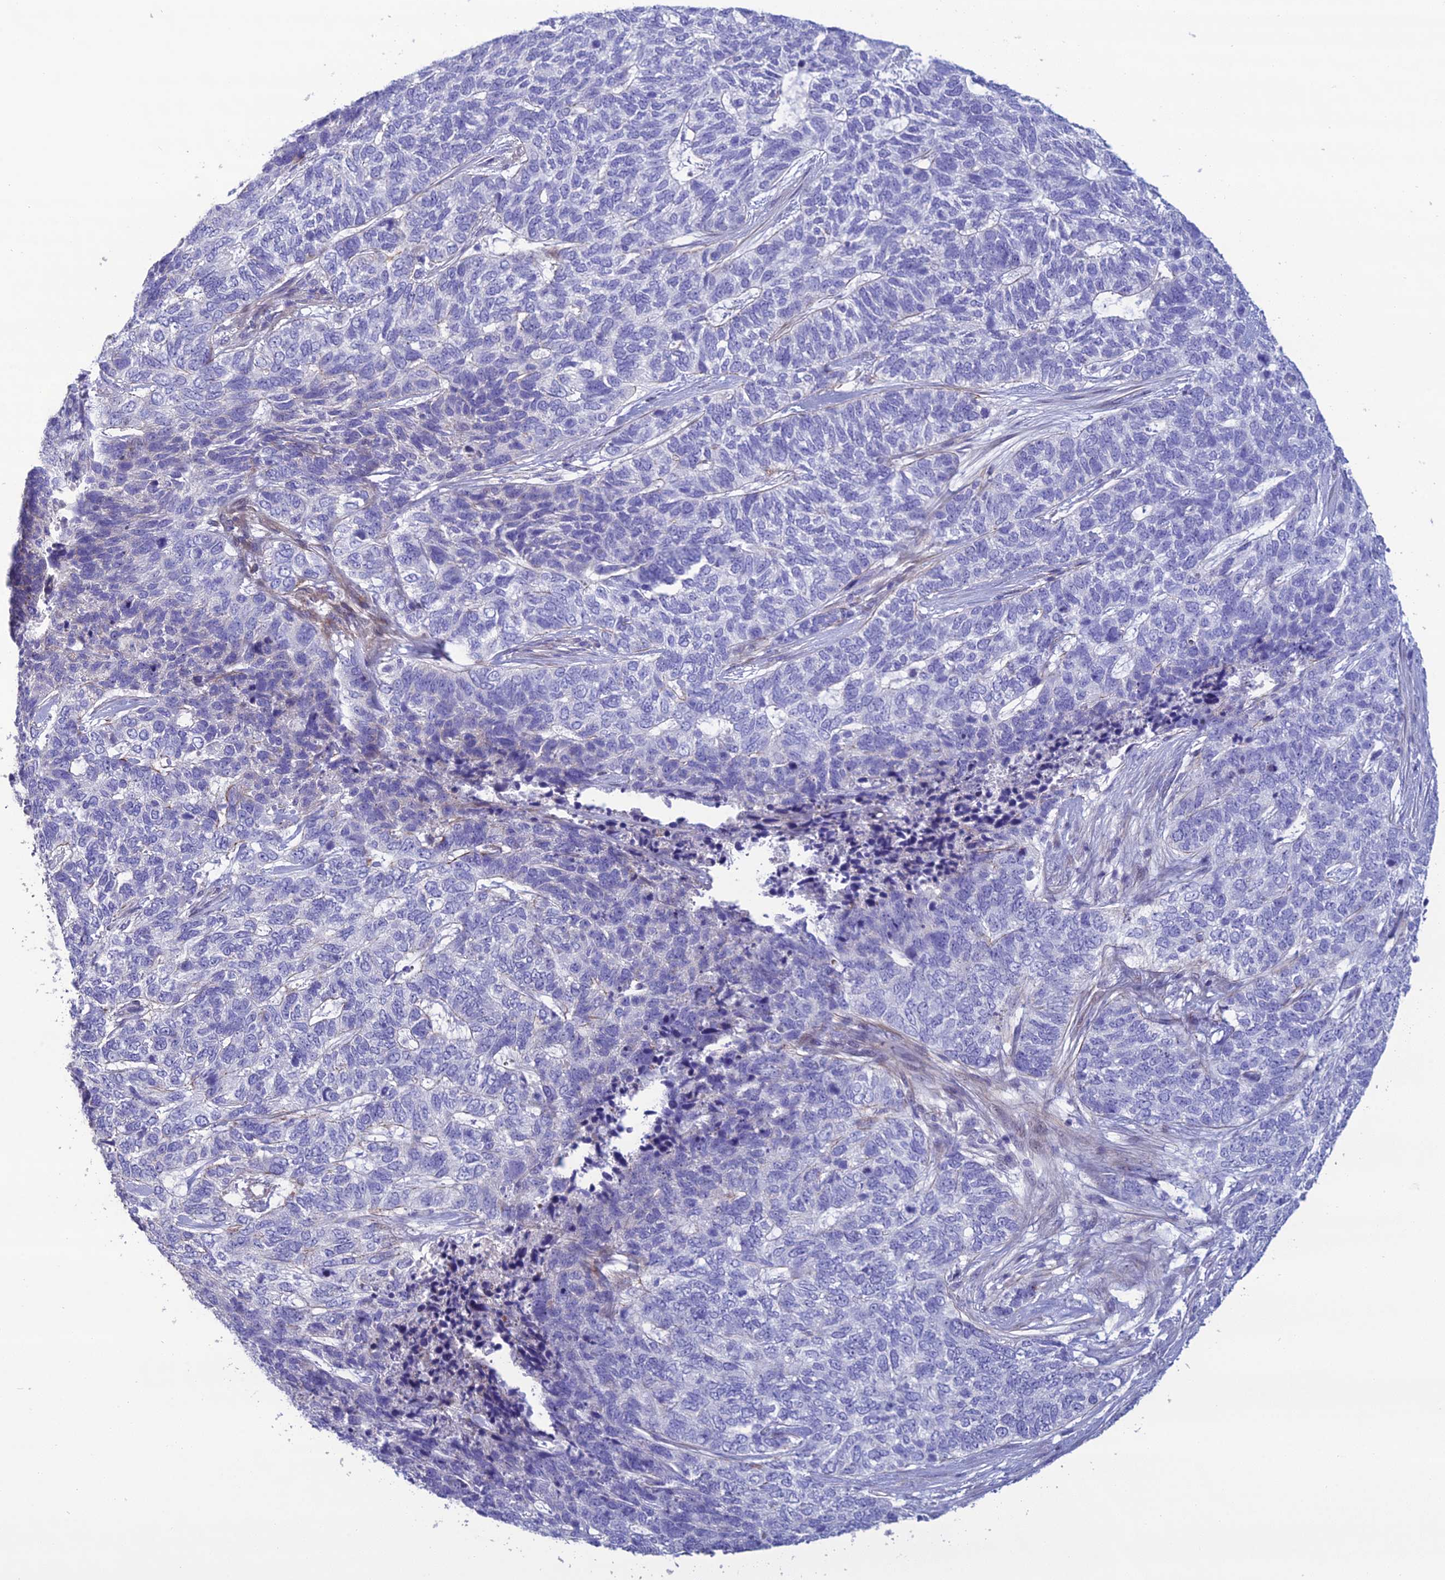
{"staining": {"intensity": "negative", "quantity": "none", "location": "none"}, "tissue": "skin cancer", "cell_type": "Tumor cells", "image_type": "cancer", "snomed": [{"axis": "morphology", "description": "Basal cell carcinoma"}, {"axis": "topography", "description": "Skin"}], "caption": "Tumor cells are negative for protein expression in human skin cancer.", "gene": "OR56B1", "patient": {"sex": "female", "age": 65}}